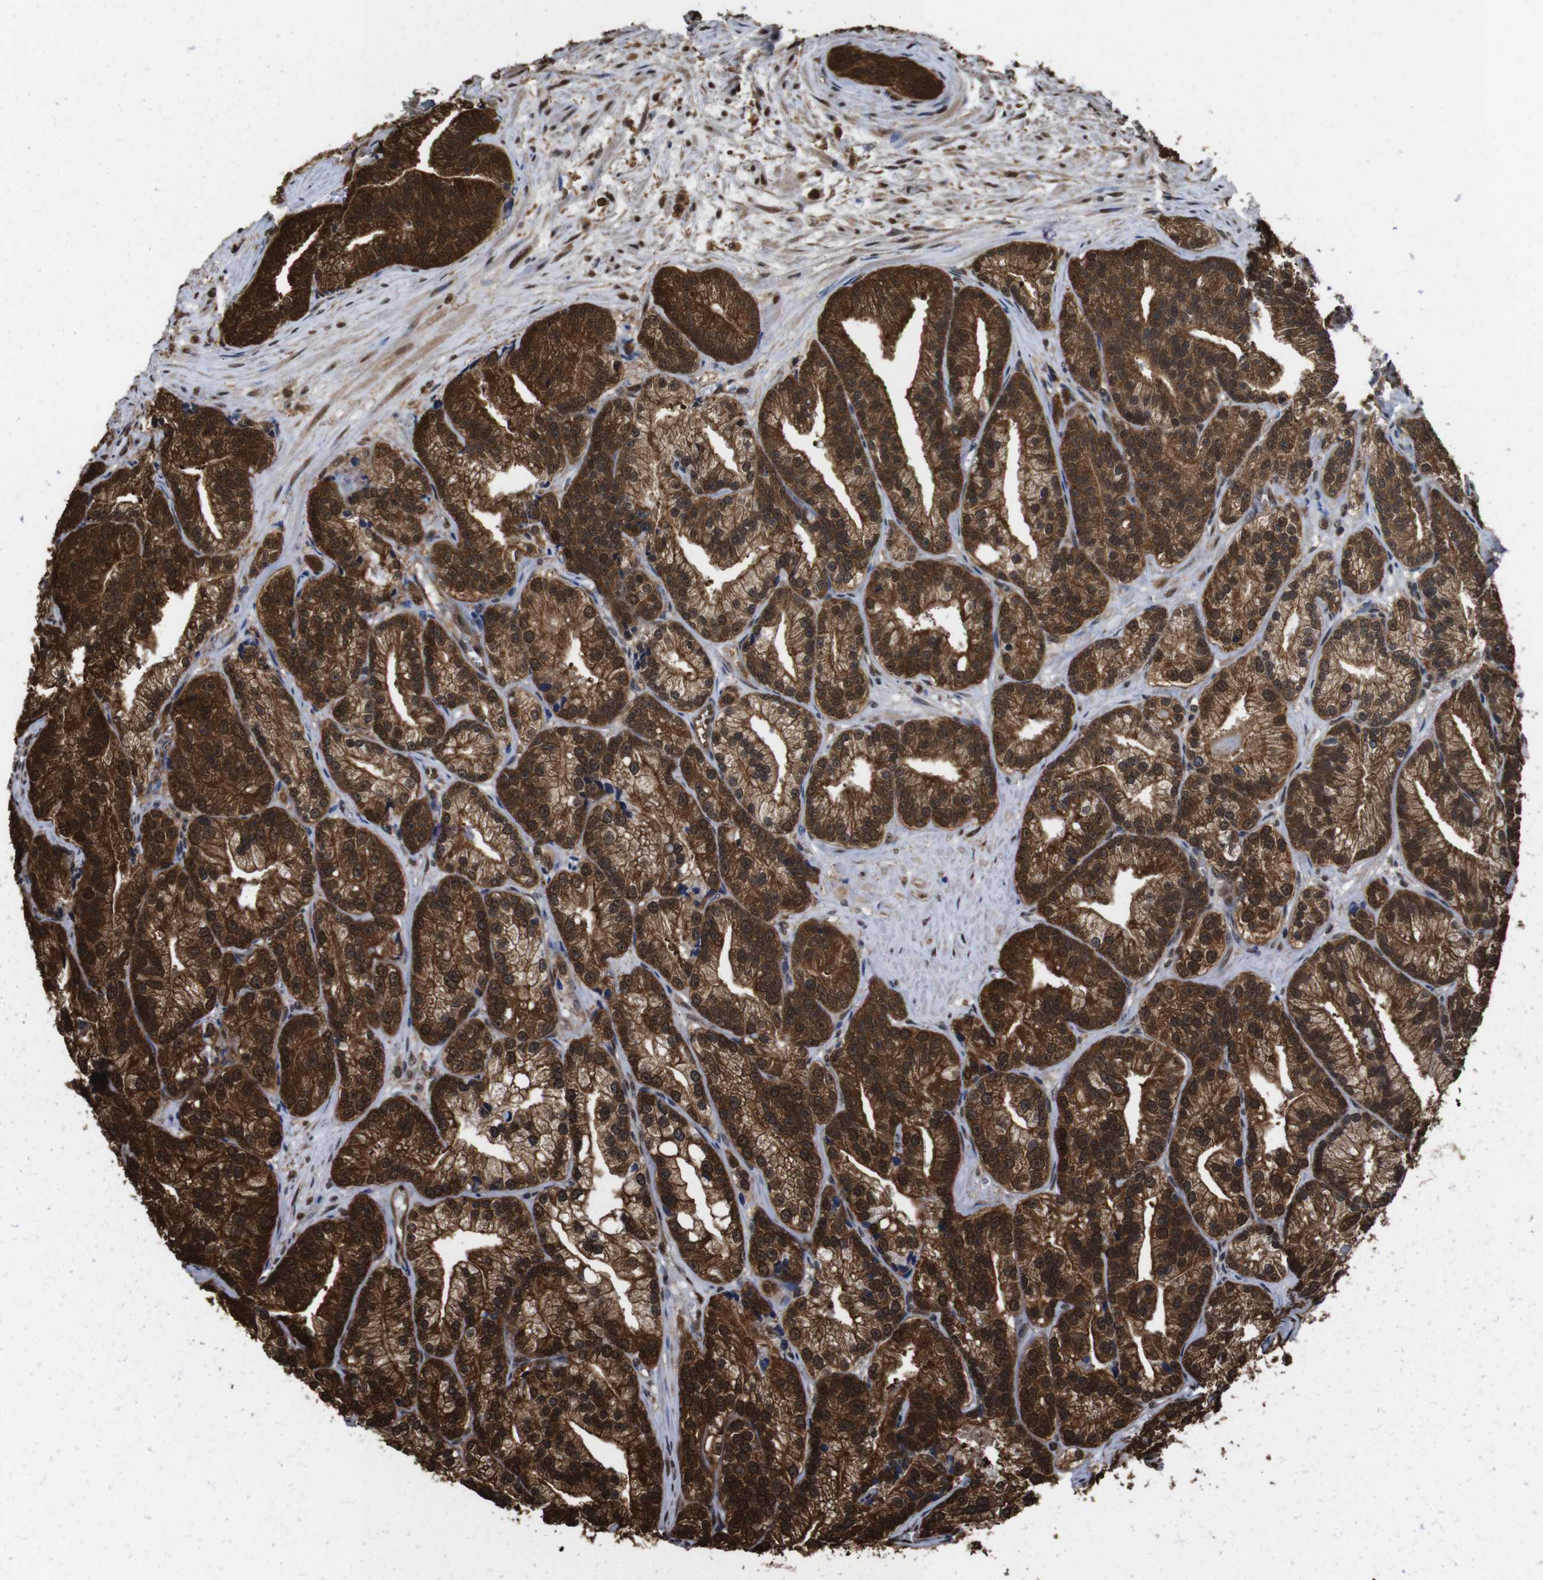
{"staining": {"intensity": "strong", "quantity": ">75%", "location": "cytoplasmic/membranous,nuclear"}, "tissue": "prostate cancer", "cell_type": "Tumor cells", "image_type": "cancer", "snomed": [{"axis": "morphology", "description": "Adenocarcinoma, Low grade"}, {"axis": "topography", "description": "Prostate"}], "caption": "A high-resolution micrograph shows IHC staining of low-grade adenocarcinoma (prostate), which demonstrates strong cytoplasmic/membranous and nuclear expression in about >75% of tumor cells. Ihc stains the protein of interest in brown and the nuclei are stained blue.", "gene": "VCP", "patient": {"sex": "male", "age": 89}}